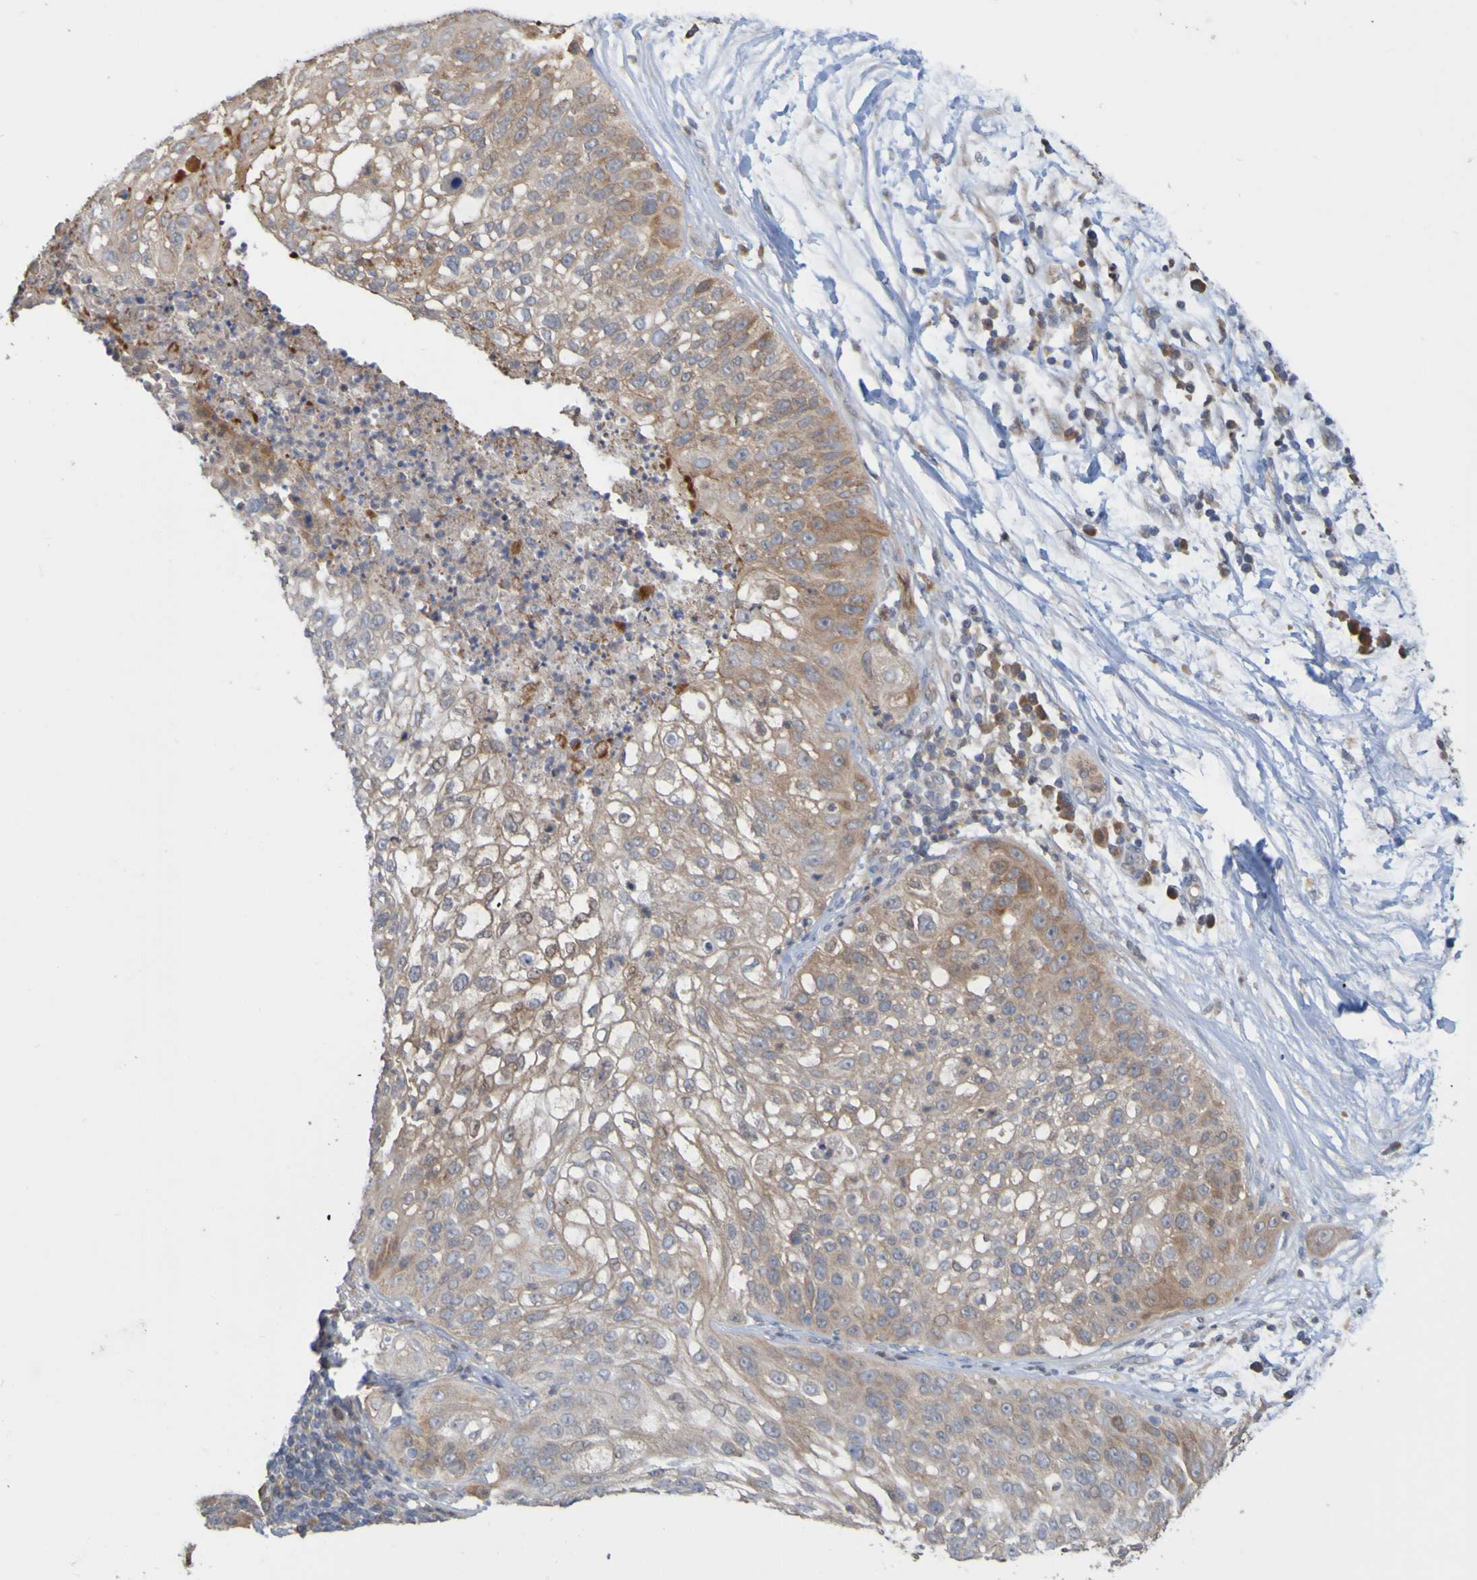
{"staining": {"intensity": "moderate", "quantity": "25%-75%", "location": "cytoplasmic/membranous"}, "tissue": "lung cancer", "cell_type": "Tumor cells", "image_type": "cancer", "snomed": [{"axis": "morphology", "description": "Inflammation, NOS"}, {"axis": "morphology", "description": "Squamous cell carcinoma, NOS"}, {"axis": "topography", "description": "Lymph node"}, {"axis": "topography", "description": "Soft tissue"}, {"axis": "topography", "description": "Lung"}], "caption": "Immunohistochemistry image of neoplastic tissue: human lung squamous cell carcinoma stained using IHC demonstrates medium levels of moderate protein expression localized specifically in the cytoplasmic/membranous of tumor cells, appearing as a cytoplasmic/membranous brown color.", "gene": "NAV2", "patient": {"sex": "male", "age": 66}}